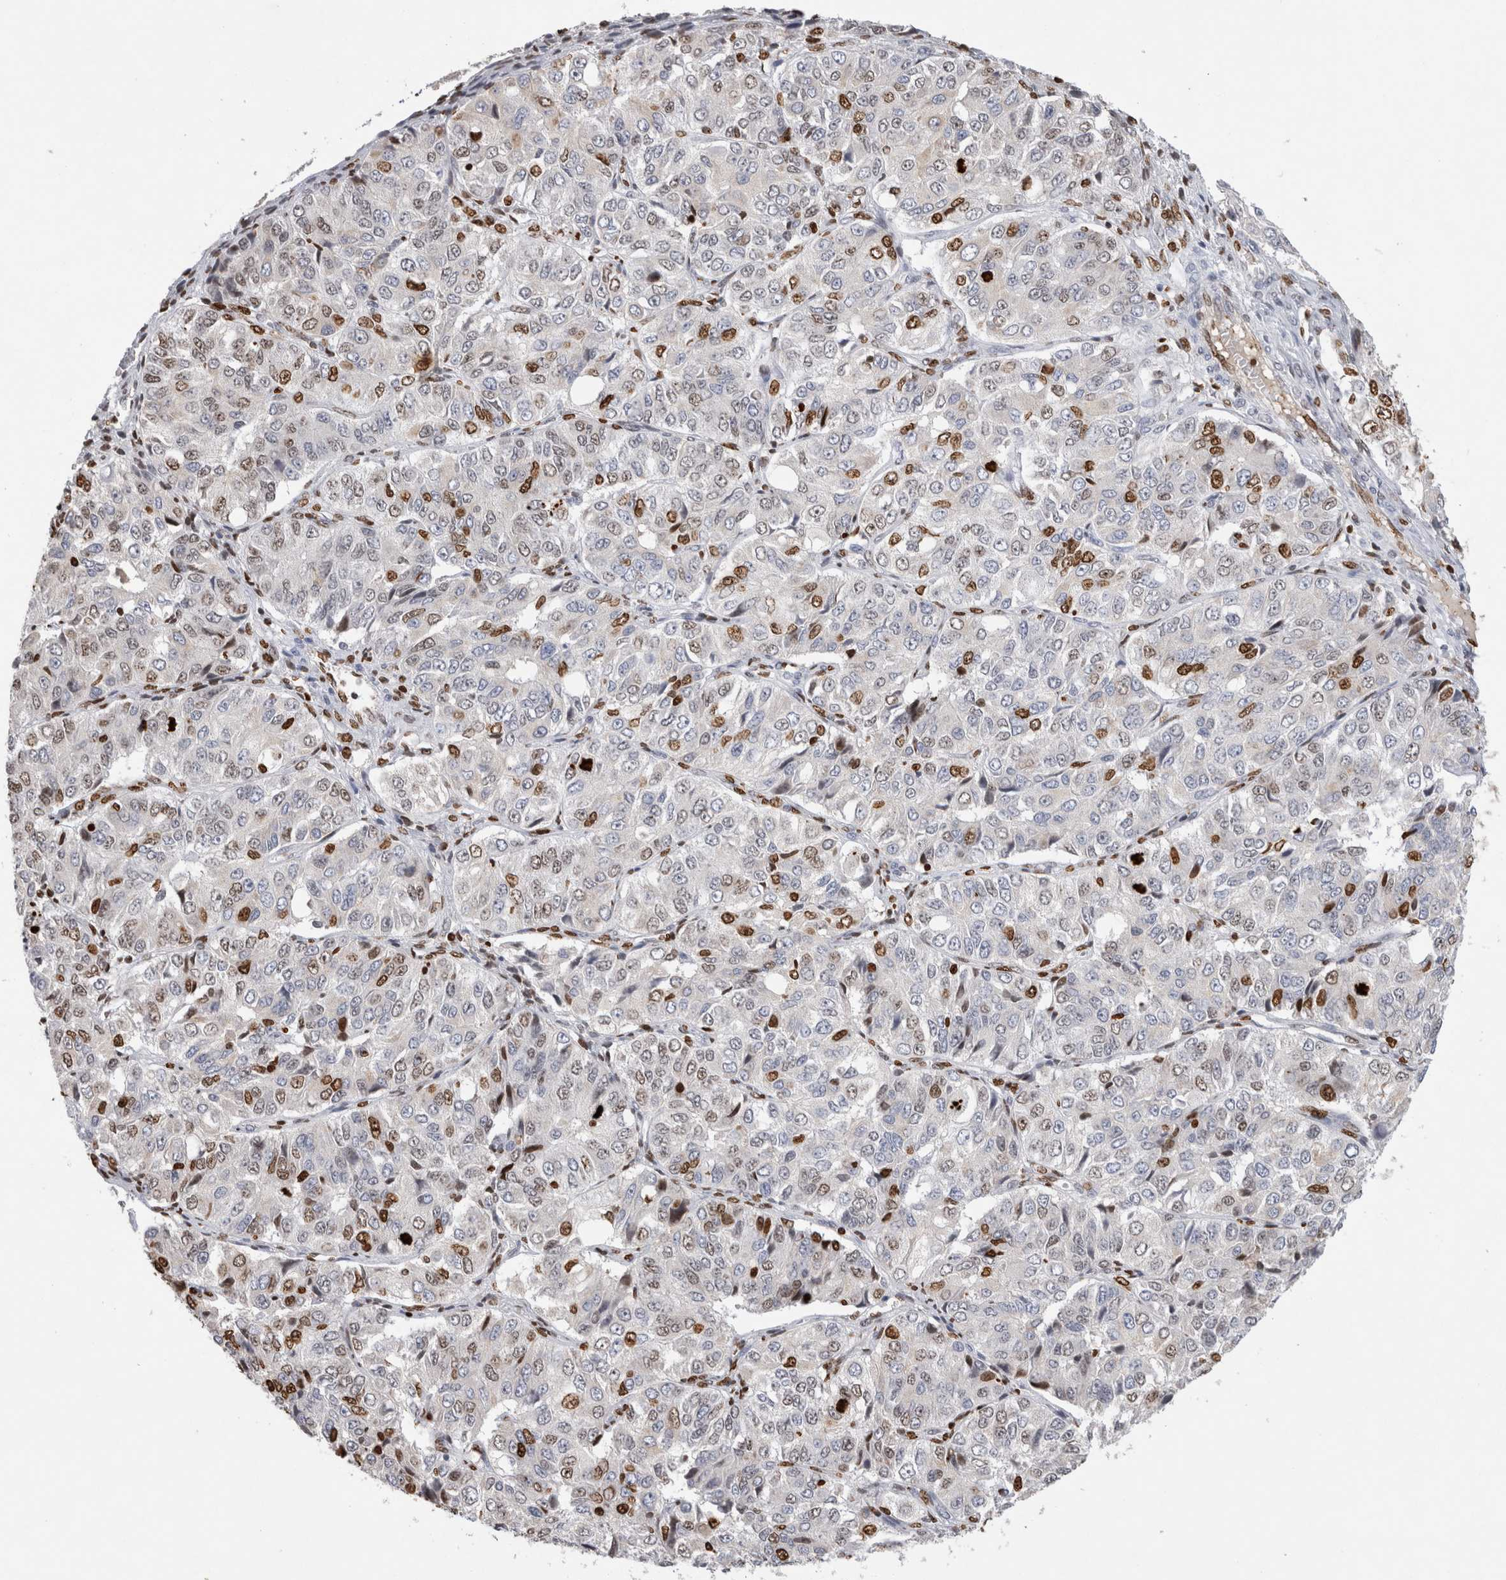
{"staining": {"intensity": "moderate", "quantity": "<25%", "location": "nuclear"}, "tissue": "ovarian cancer", "cell_type": "Tumor cells", "image_type": "cancer", "snomed": [{"axis": "morphology", "description": "Carcinoma, endometroid"}, {"axis": "topography", "description": "Ovary"}], "caption": "Protein staining of endometroid carcinoma (ovarian) tissue exhibits moderate nuclear expression in approximately <25% of tumor cells. Nuclei are stained in blue.", "gene": "GAS1", "patient": {"sex": "female", "age": 51}}